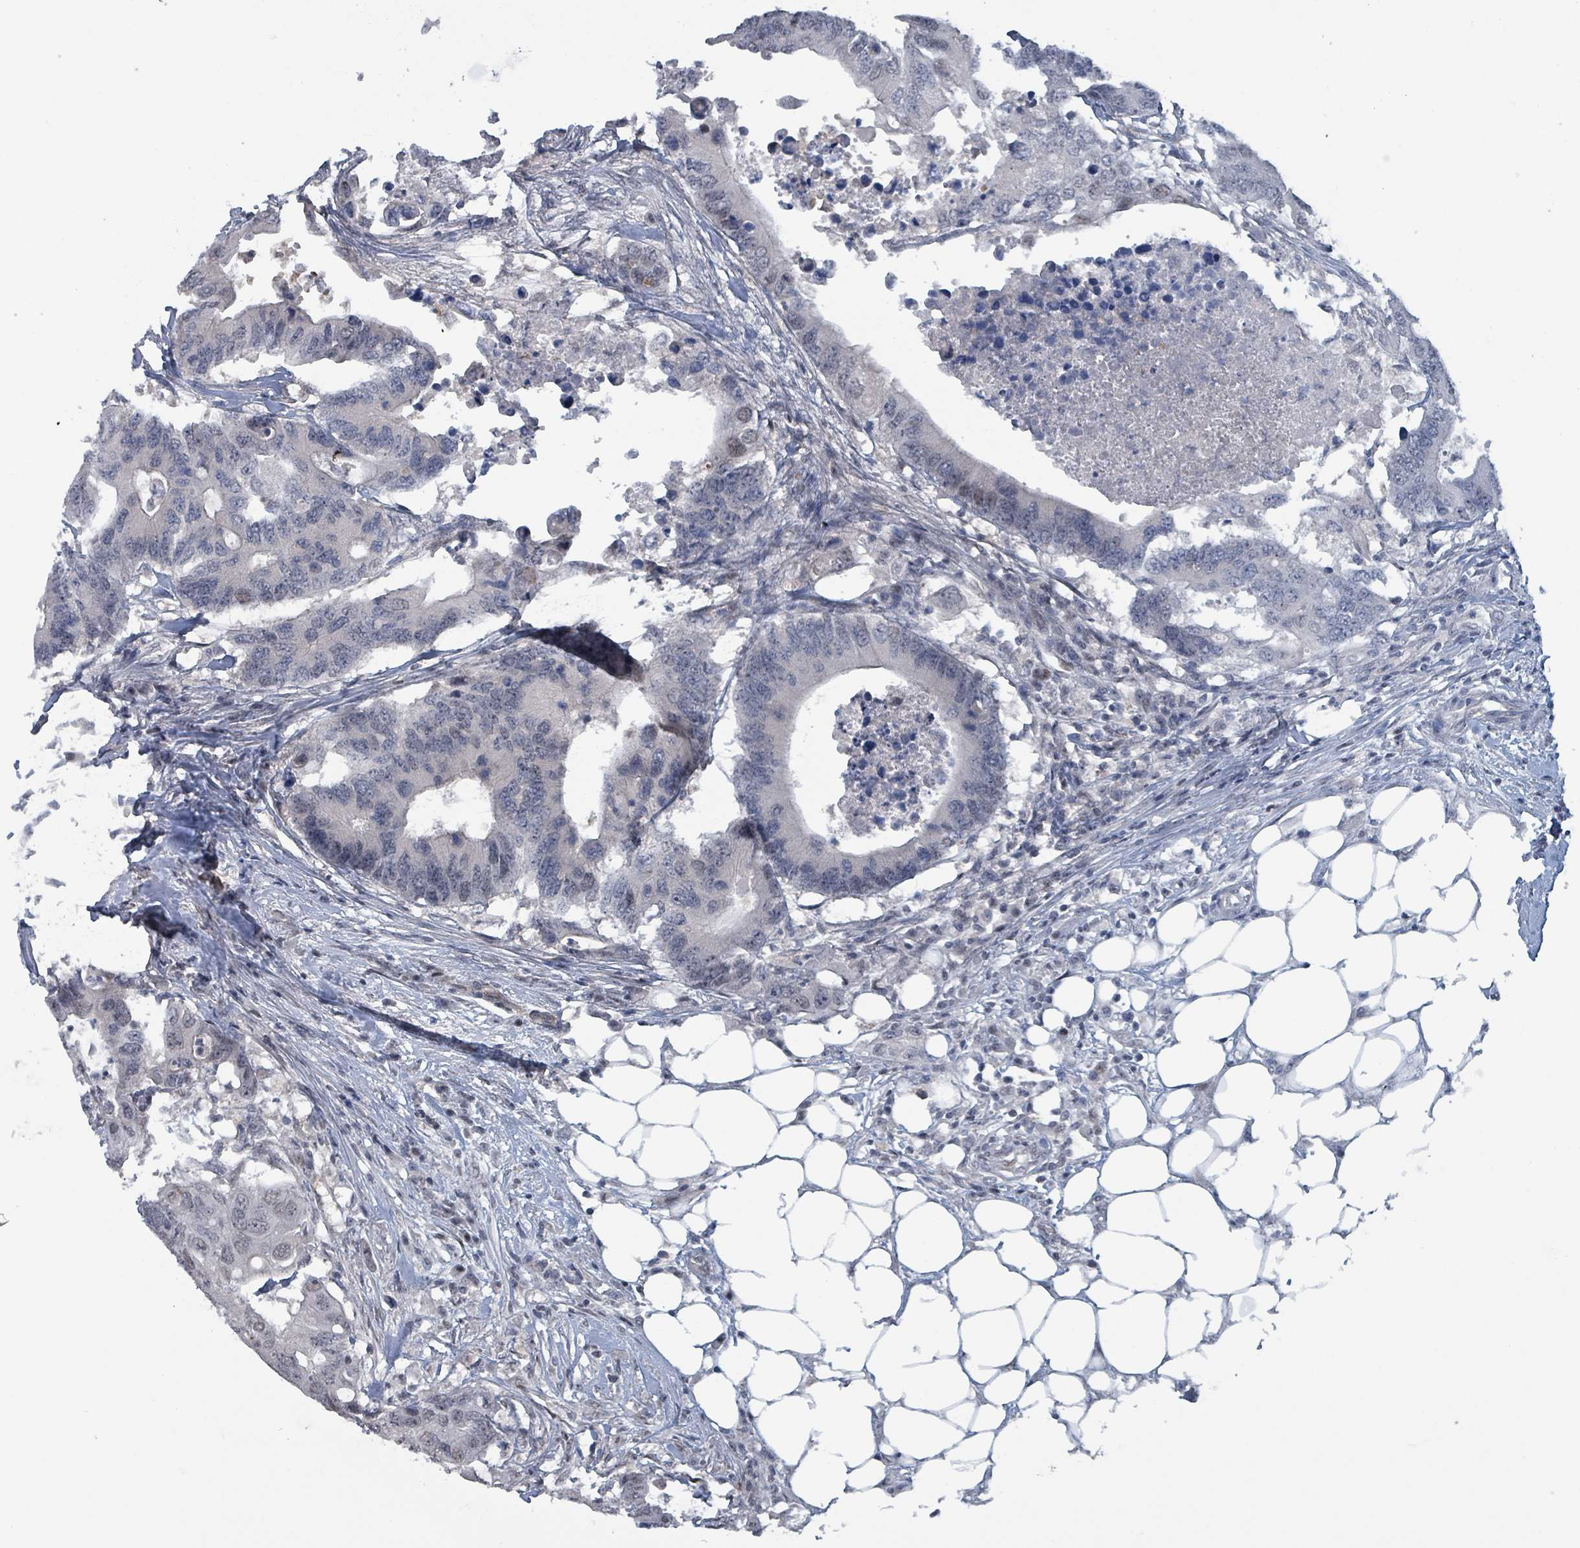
{"staining": {"intensity": "negative", "quantity": "none", "location": "none"}, "tissue": "colorectal cancer", "cell_type": "Tumor cells", "image_type": "cancer", "snomed": [{"axis": "morphology", "description": "Adenocarcinoma, NOS"}, {"axis": "topography", "description": "Colon"}], "caption": "Immunohistochemistry histopathology image of human colorectal cancer stained for a protein (brown), which exhibits no staining in tumor cells.", "gene": "BIVM", "patient": {"sex": "male", "age": 71}}